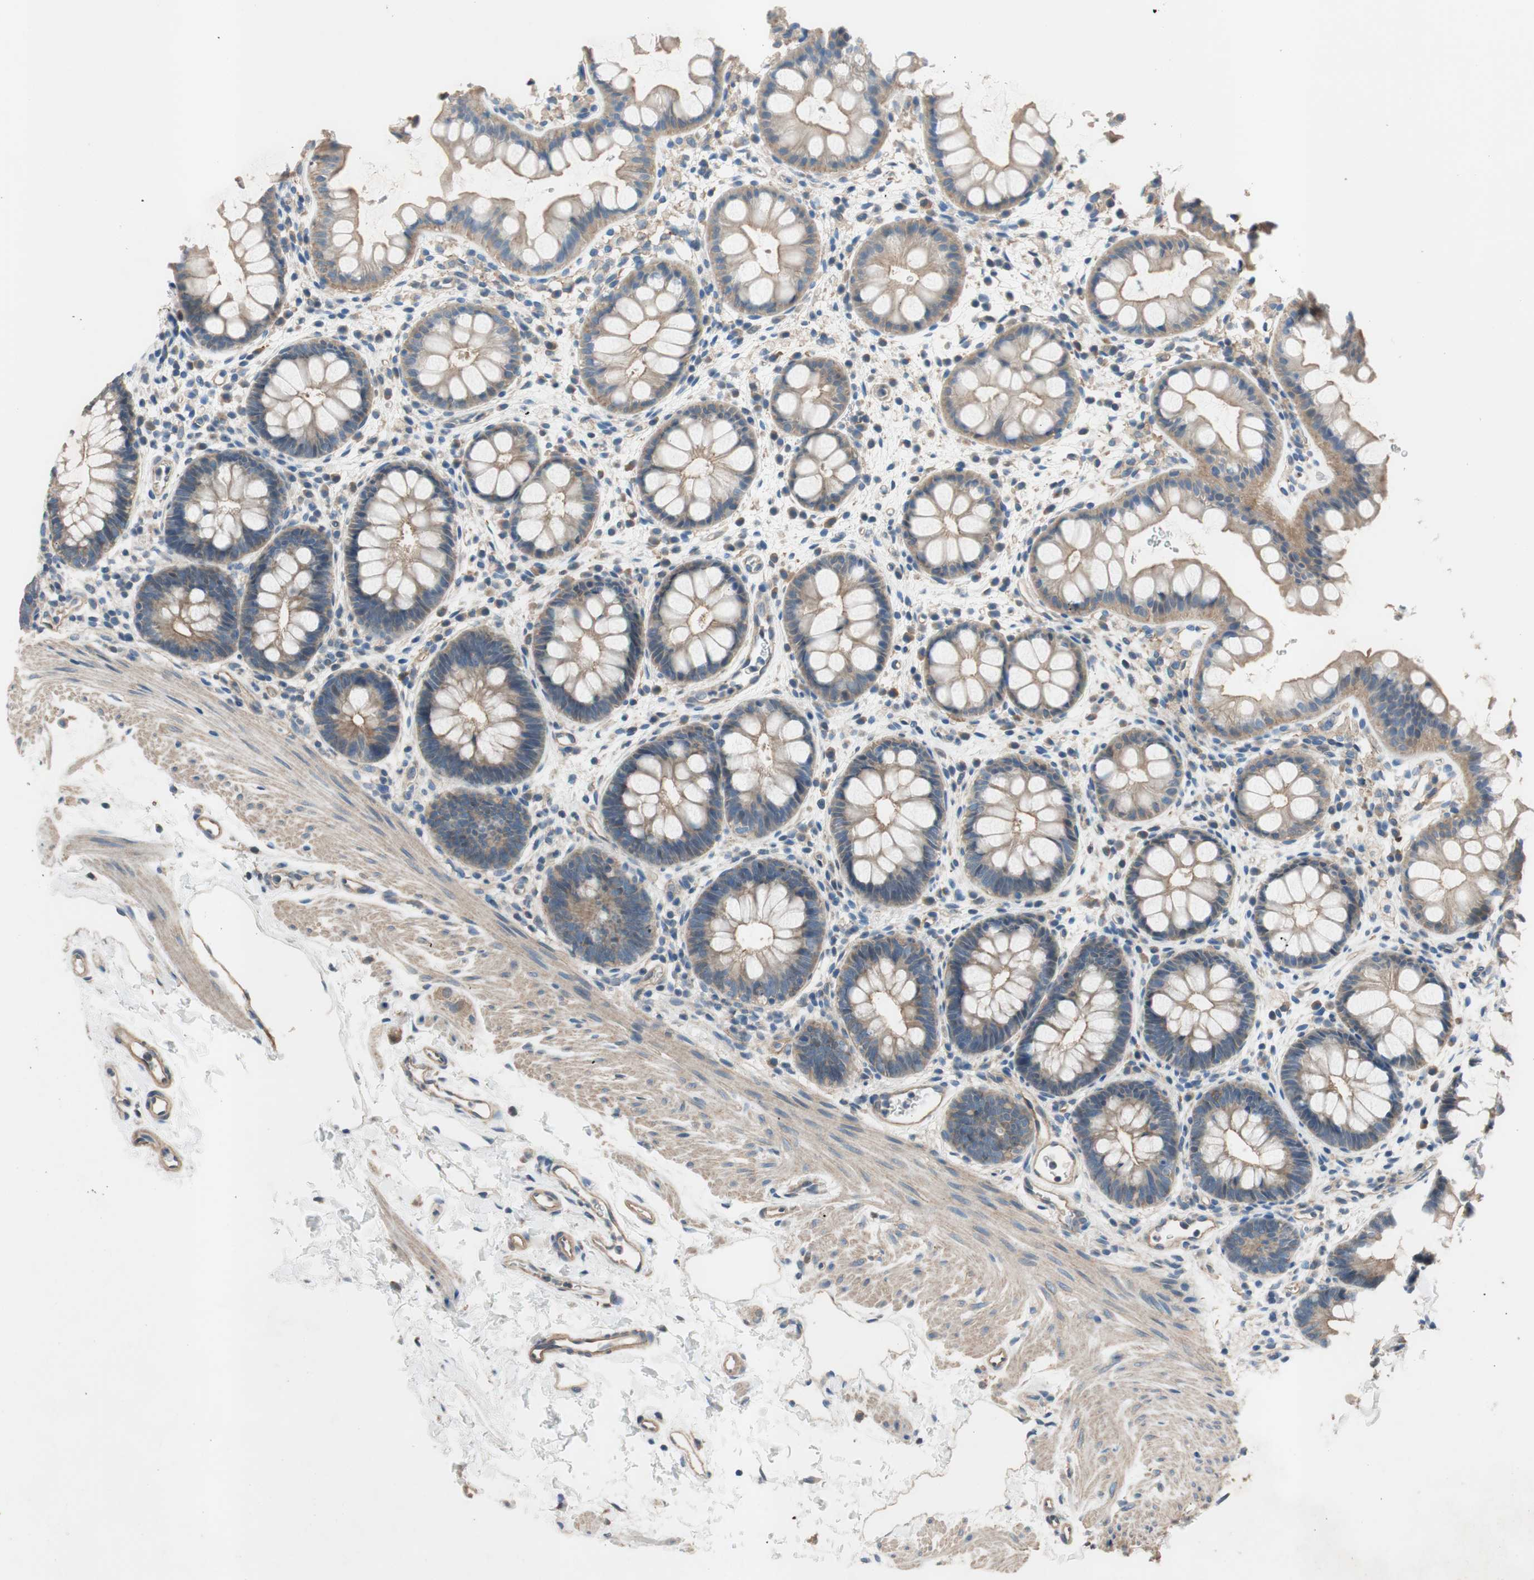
{"staining": {"intensity": "weak", "quantity": ">75%", "location": "cytoplasmic/membranous"}, "tissue": "rectum", "cell_type": "Glandular cells", "image_type": "normal", "snomed": [{"axis": "morphology", "description": "Normal tissue, NOS"}, {"axis": "topography", "description": "Rectum"}], "caption": "This is an image of immunohistochemistry staining of unremarkable rectum, which shows weak staining in the cytoplasmic/membranous of glandular cells.", "gene": "CALML3", "patient": {"sex": "female", "age": 24}}